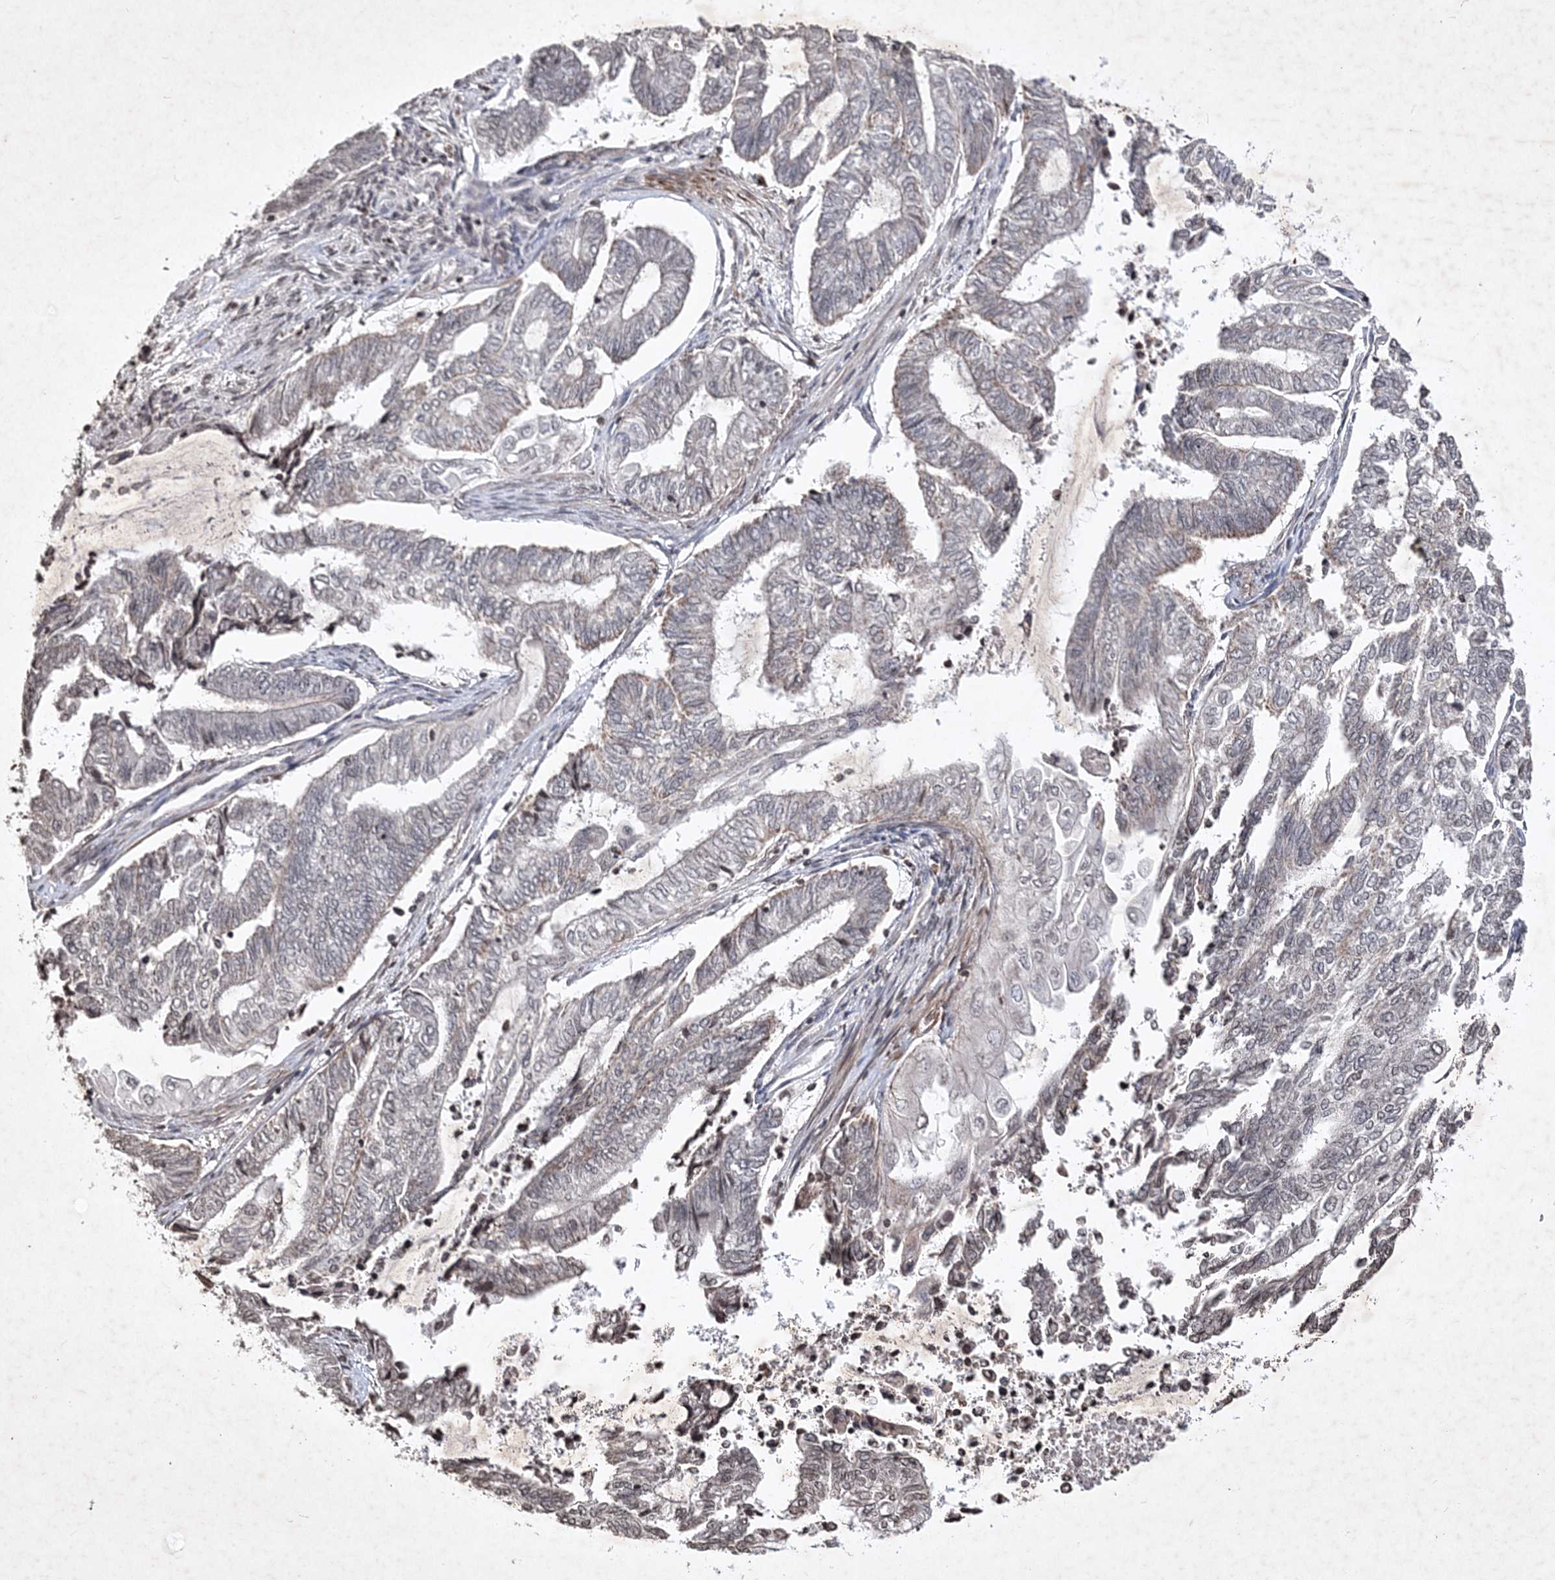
{"staining": {"intensity": "weak", "quantity": "25%-75%", "location": "cytoplasmic/membranous,nuclear"}, "tissue": "endometrial cancer", "cell_type": "Tumor cells", "image_type": "cancer", "snomed": [{"axis": "morphology", "description": "Adenocarcinoma, NOS"}, {"axis": "topography", "description": "Uterus"}, {"axis": "topography", "description": "Endometrium"}], "caption": "There is low levels of weak cytoplasmic/membranous and nuclear staining in tumor cells of adenocarcinoma (endometrial), as demonstrated by immunohistochemical staining (brown color).", "gene": "SOWAHB", "patient": {"sex": "female", "age": 70}}